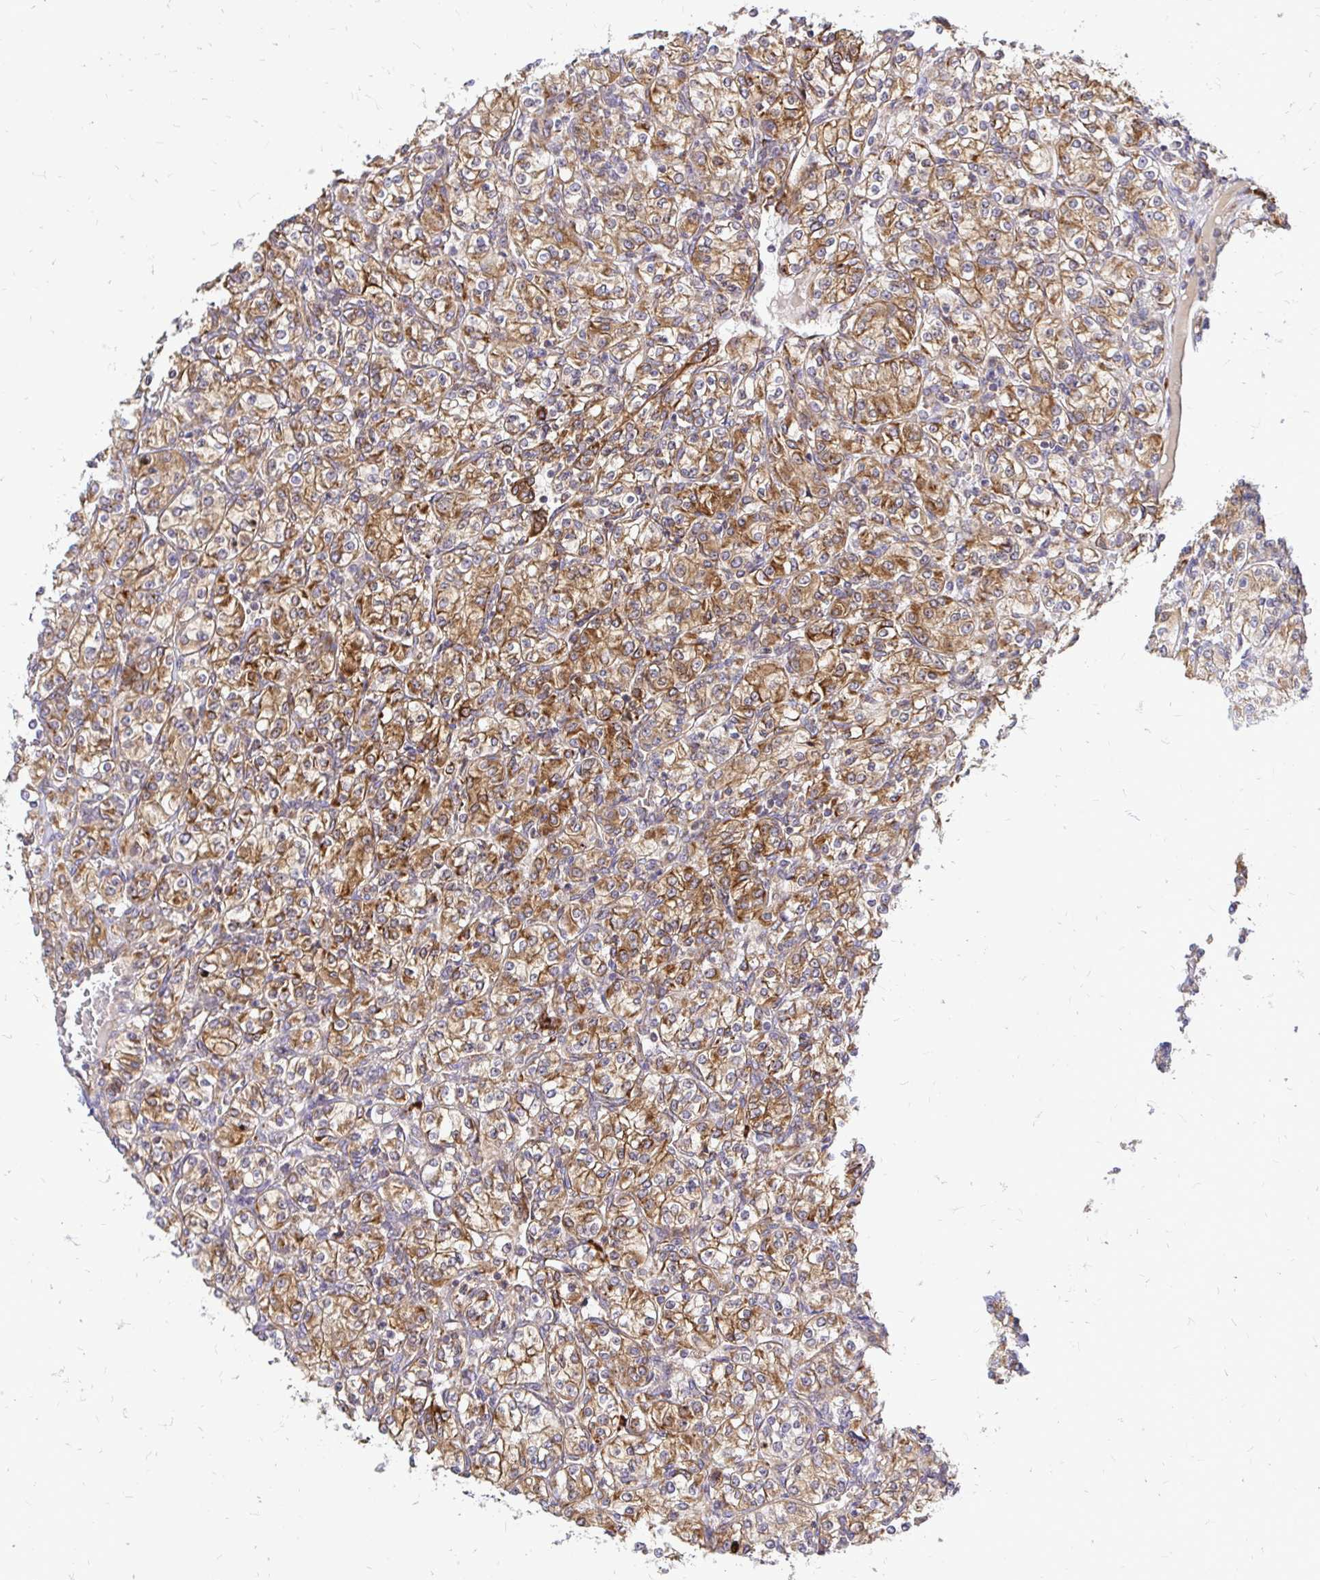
{"staining": {"intensity": "moderate", "quantity": ">75%", "location": "cytoplasmic/membranous"}, "tissue": "renal cancer", "cell_type": "Tumor cells", "image_type": "cancer", "snomed": [{"axis": "morphology", "description": "Adenocarcinoma, NOS"}, {"axis": "topography", "description": "Kidney"}], "caption": "An image of human renal cancer (adenocarcinoma) stained for a protein shows moderate cytoplasmic/membranous brown staining in tumor cells.", "gene": "NAALAD2", "patient": {"sex": "male", "age": 77}}